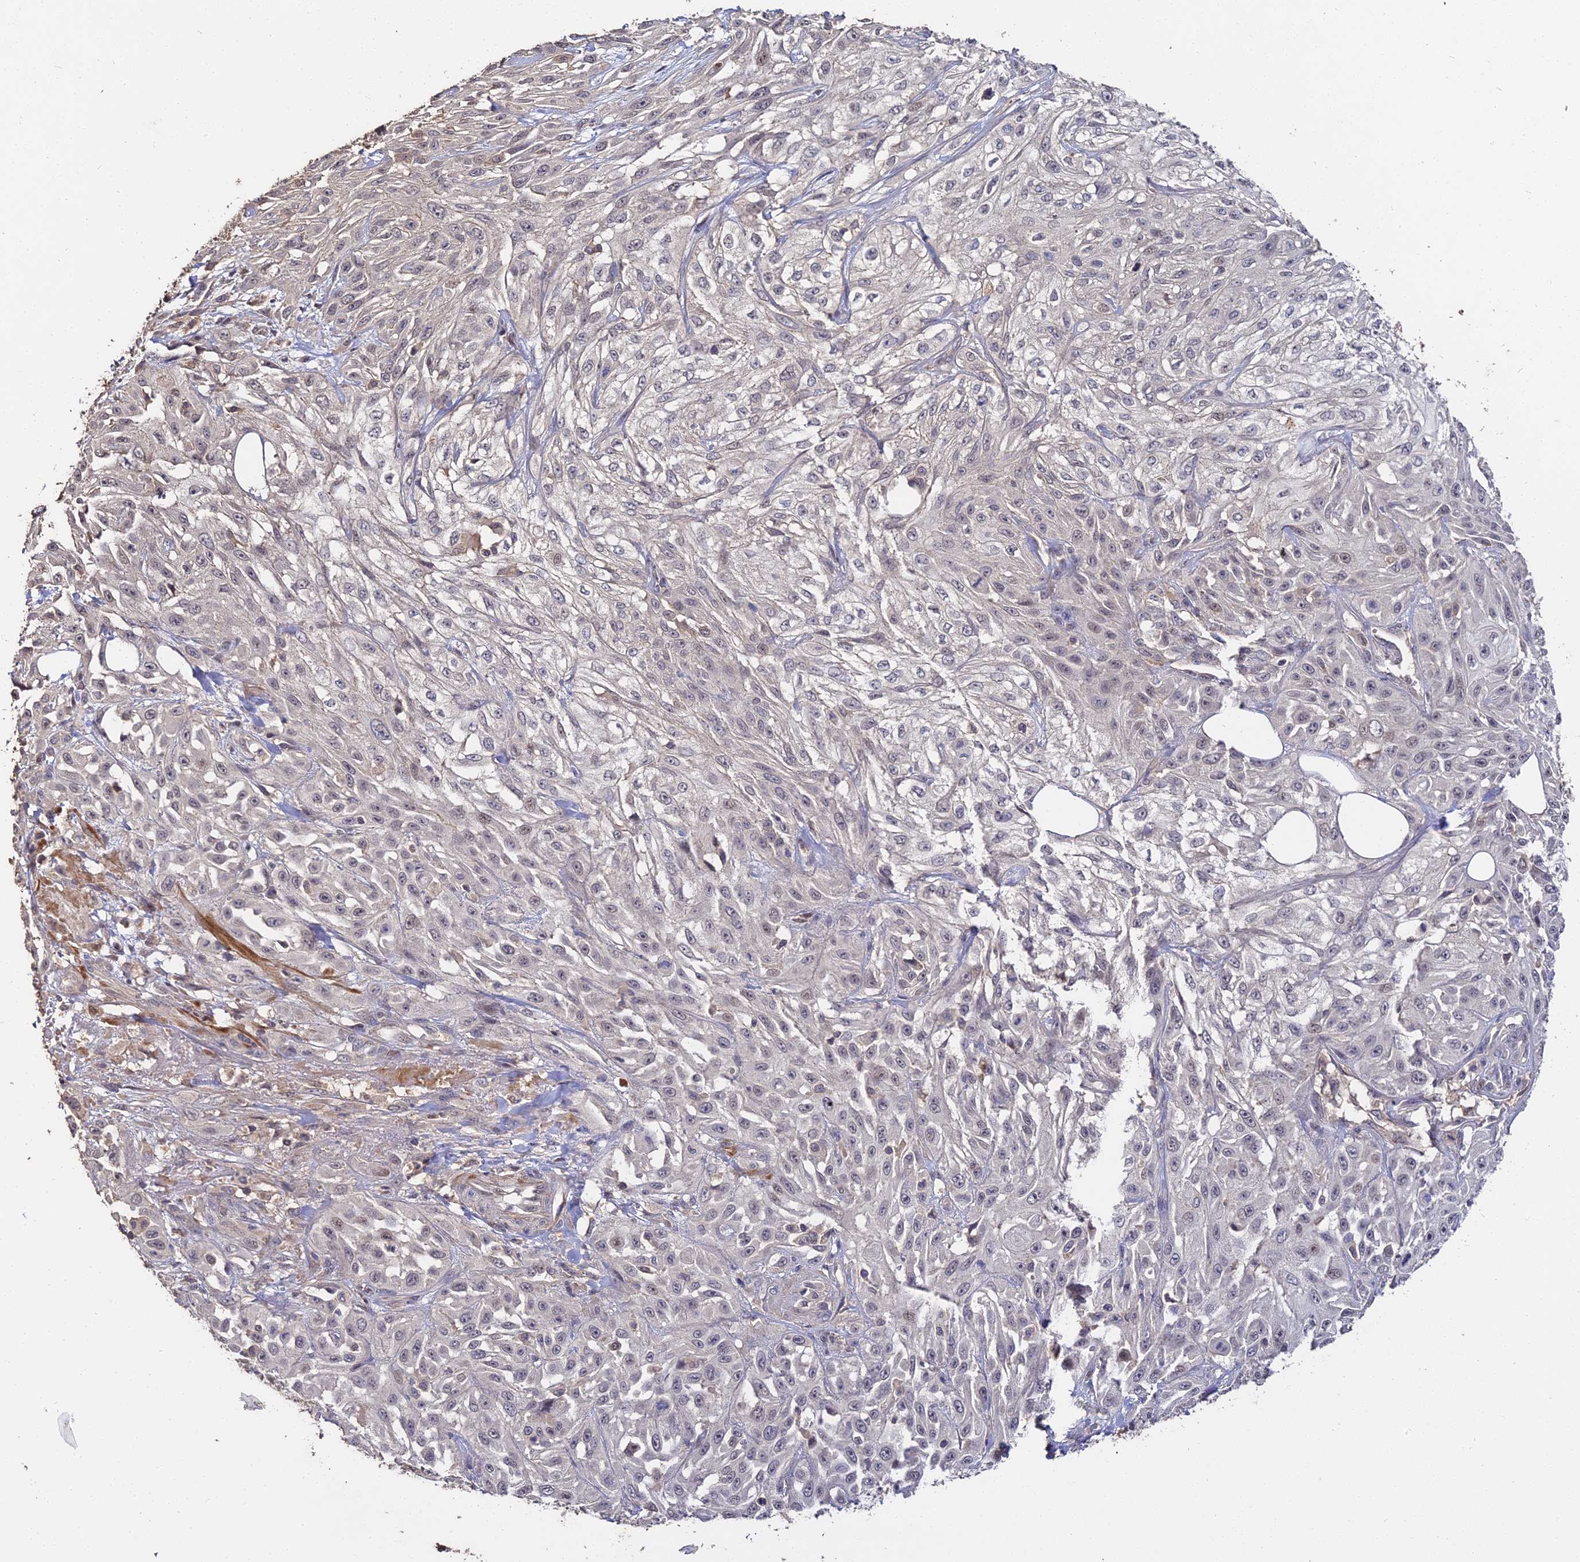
{"staining": {"intensity": "weak", "quantity": "25%-75%", "location": "nuclear"}, "tissue": "skin cancer", "cell_type": "Tumor cells", "image_type": "cancer", "snomed": [{"axis": "morphology", "description": "Squamous cell carcinoma, NOS"}, {"axis": "morphology", "description": "Squamous cell carcinoma, metastatic, NOS"}, {"axis": "topography", "description": "Skin"}, {"axis": "topography", "description": "Lymph node"}], "caption": "Skin cancer stained with a brown dye demonstrates weak nuclear positive positivity in about 25%-75% of tumor cells.", "gene": "LSM5", "patient": {"sex": "male", "age": 75}}